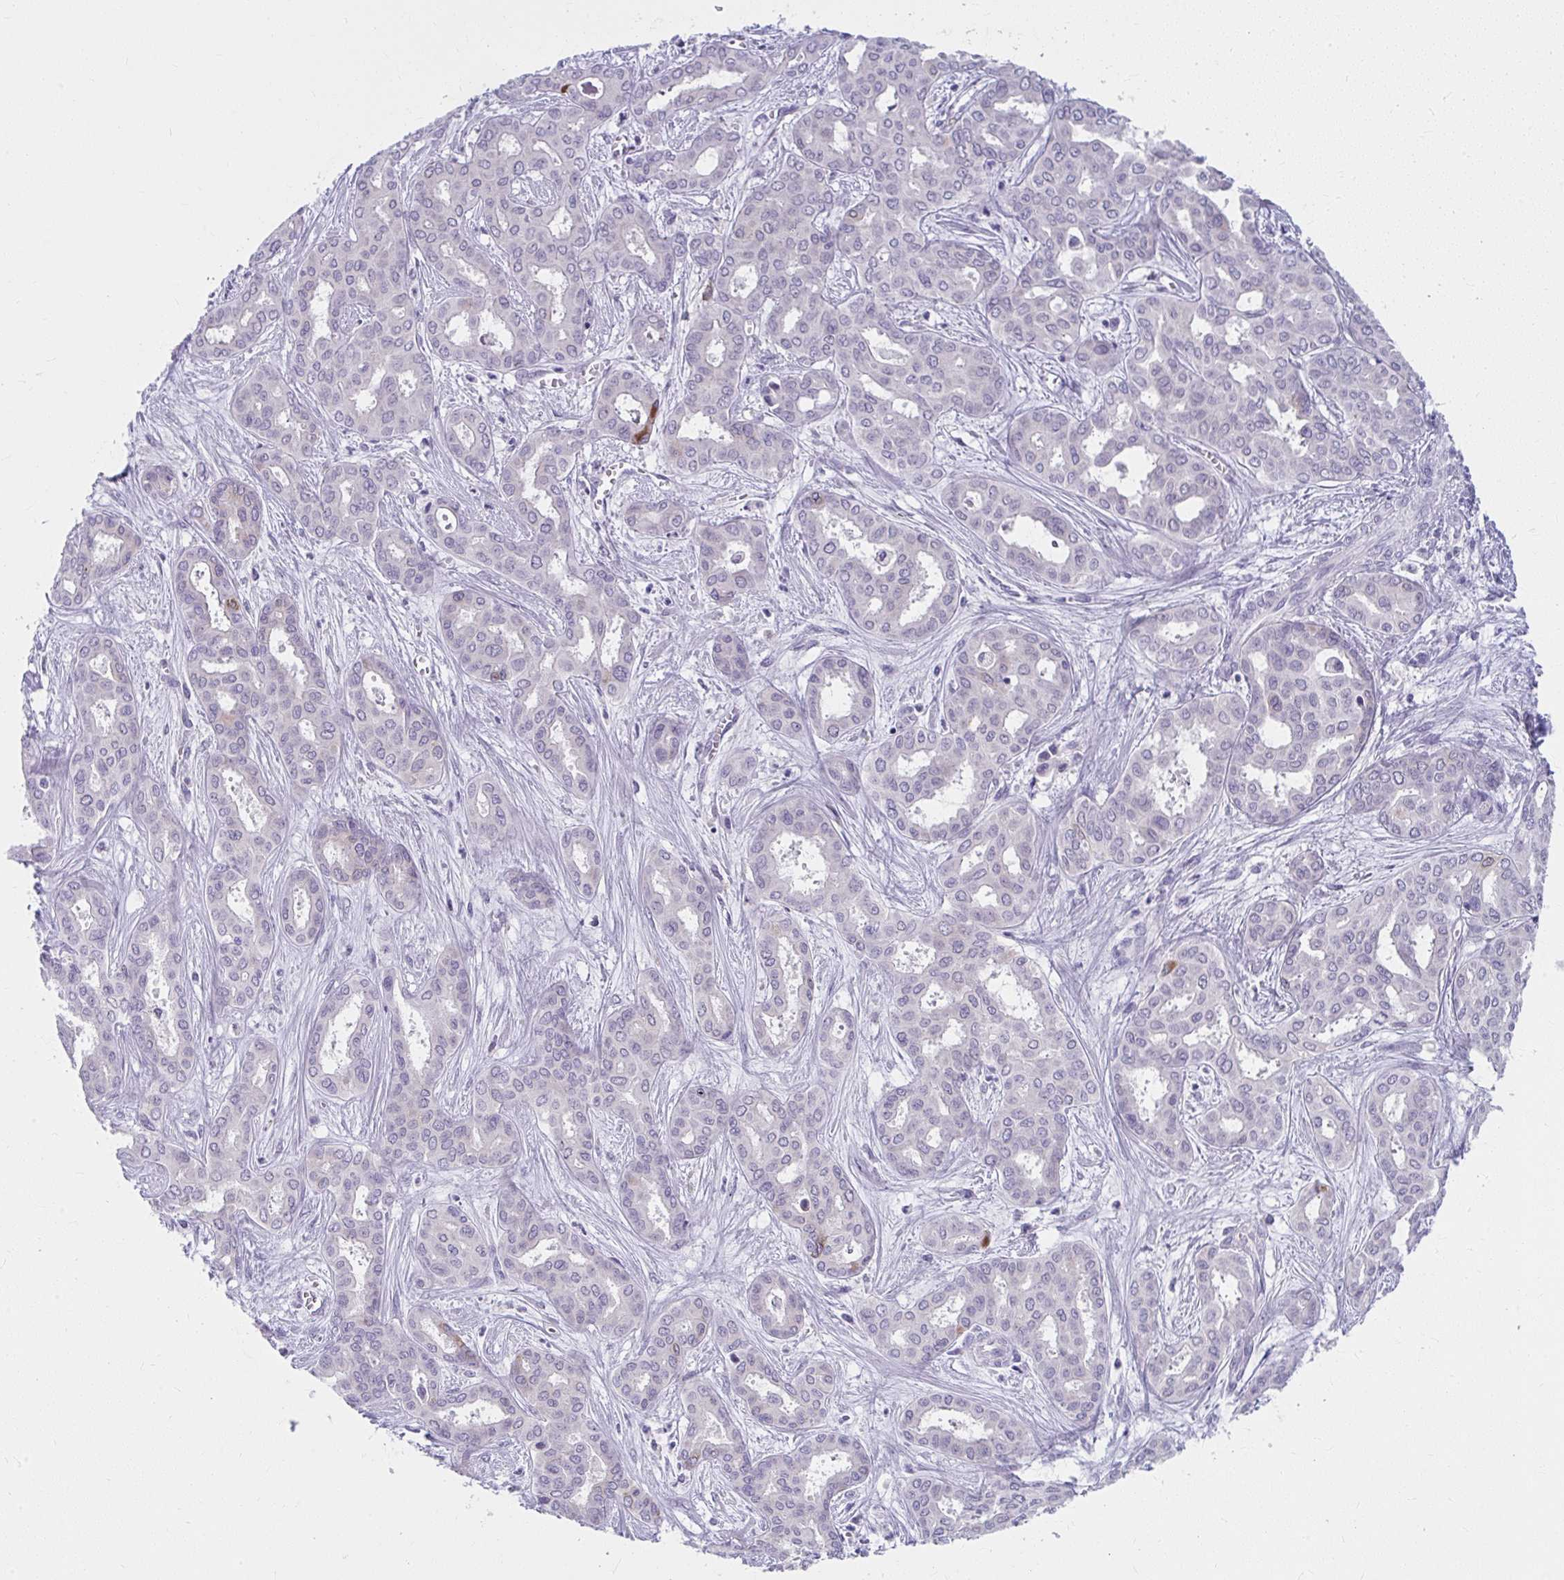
{"staining": {"intensity": "negative", "quantity": "none", "location": "none"}, "tissue": "liver cancer", "cell_type": "Tumor cells", "image_type": "cancer", "snomed": [{"axis": "morphology", "description": "Cholangiocarcinoma"}, {"axis": "topography", "description": "Liver"}], "caption": "Human cholangiocarcinoma (liver) stained for a protein using immunohistochemistry (IHC) demonstrates no expression in tumor cells.", "gene": "UGT3A2", "patient": {"sex": "female", "age": 64}}